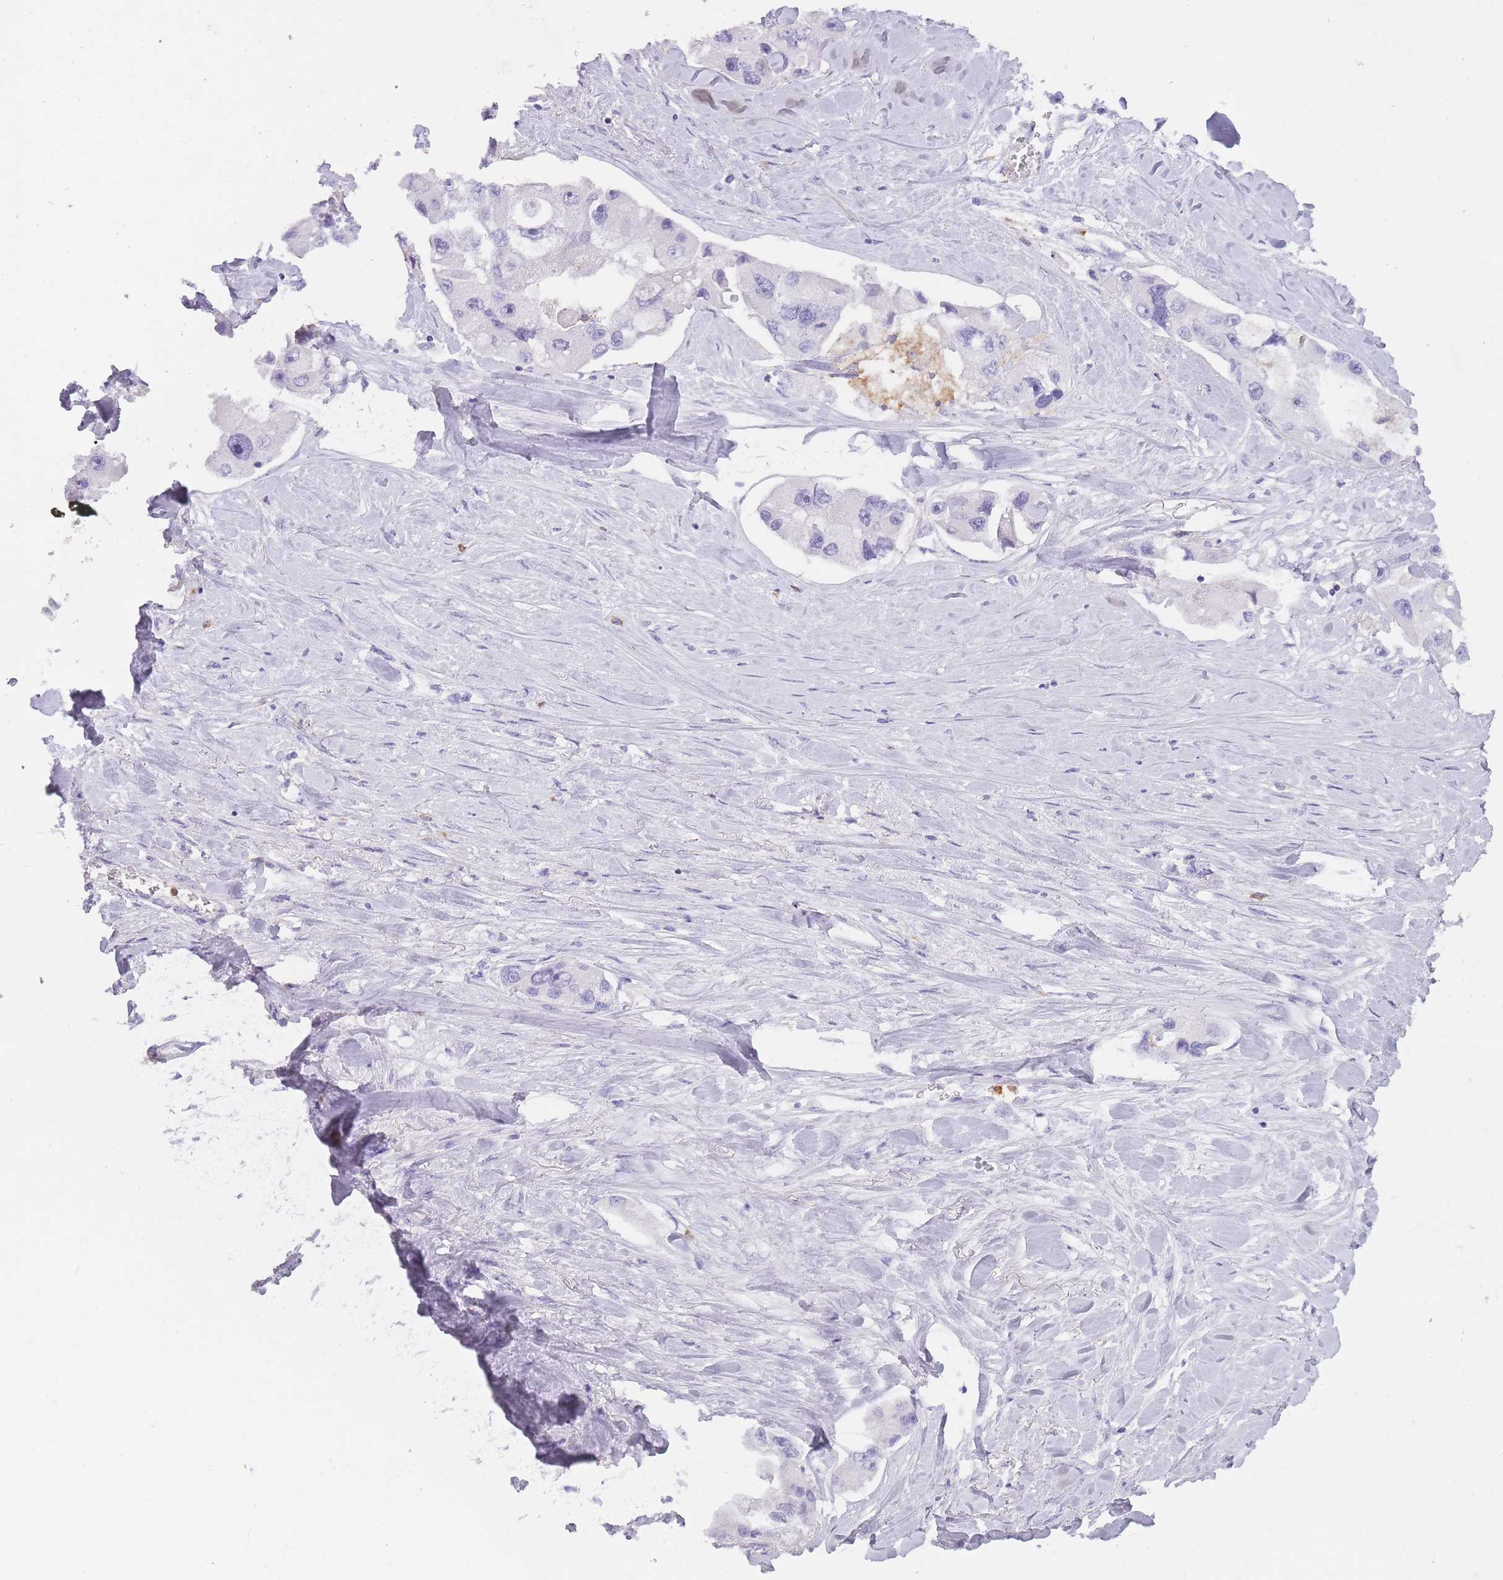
{"staining": {"intensity": "negative", "quantity": "none", "location": "none"}, "tissue": "lung cancer", "cell_type": "Tumor cells", "image_type": "cancer", "snomed": [{"axis": "morphology", "description": "Adenocarcinoma, NOS"}, {"axis": "topography", "description": "Lung"}], "caption": "Histopathology image shows no protein staining in tumor cells of adenocarcinoma (lung) tissue.", "gene": "CR1L", "patient": {"sex": "female", "age": 54}}